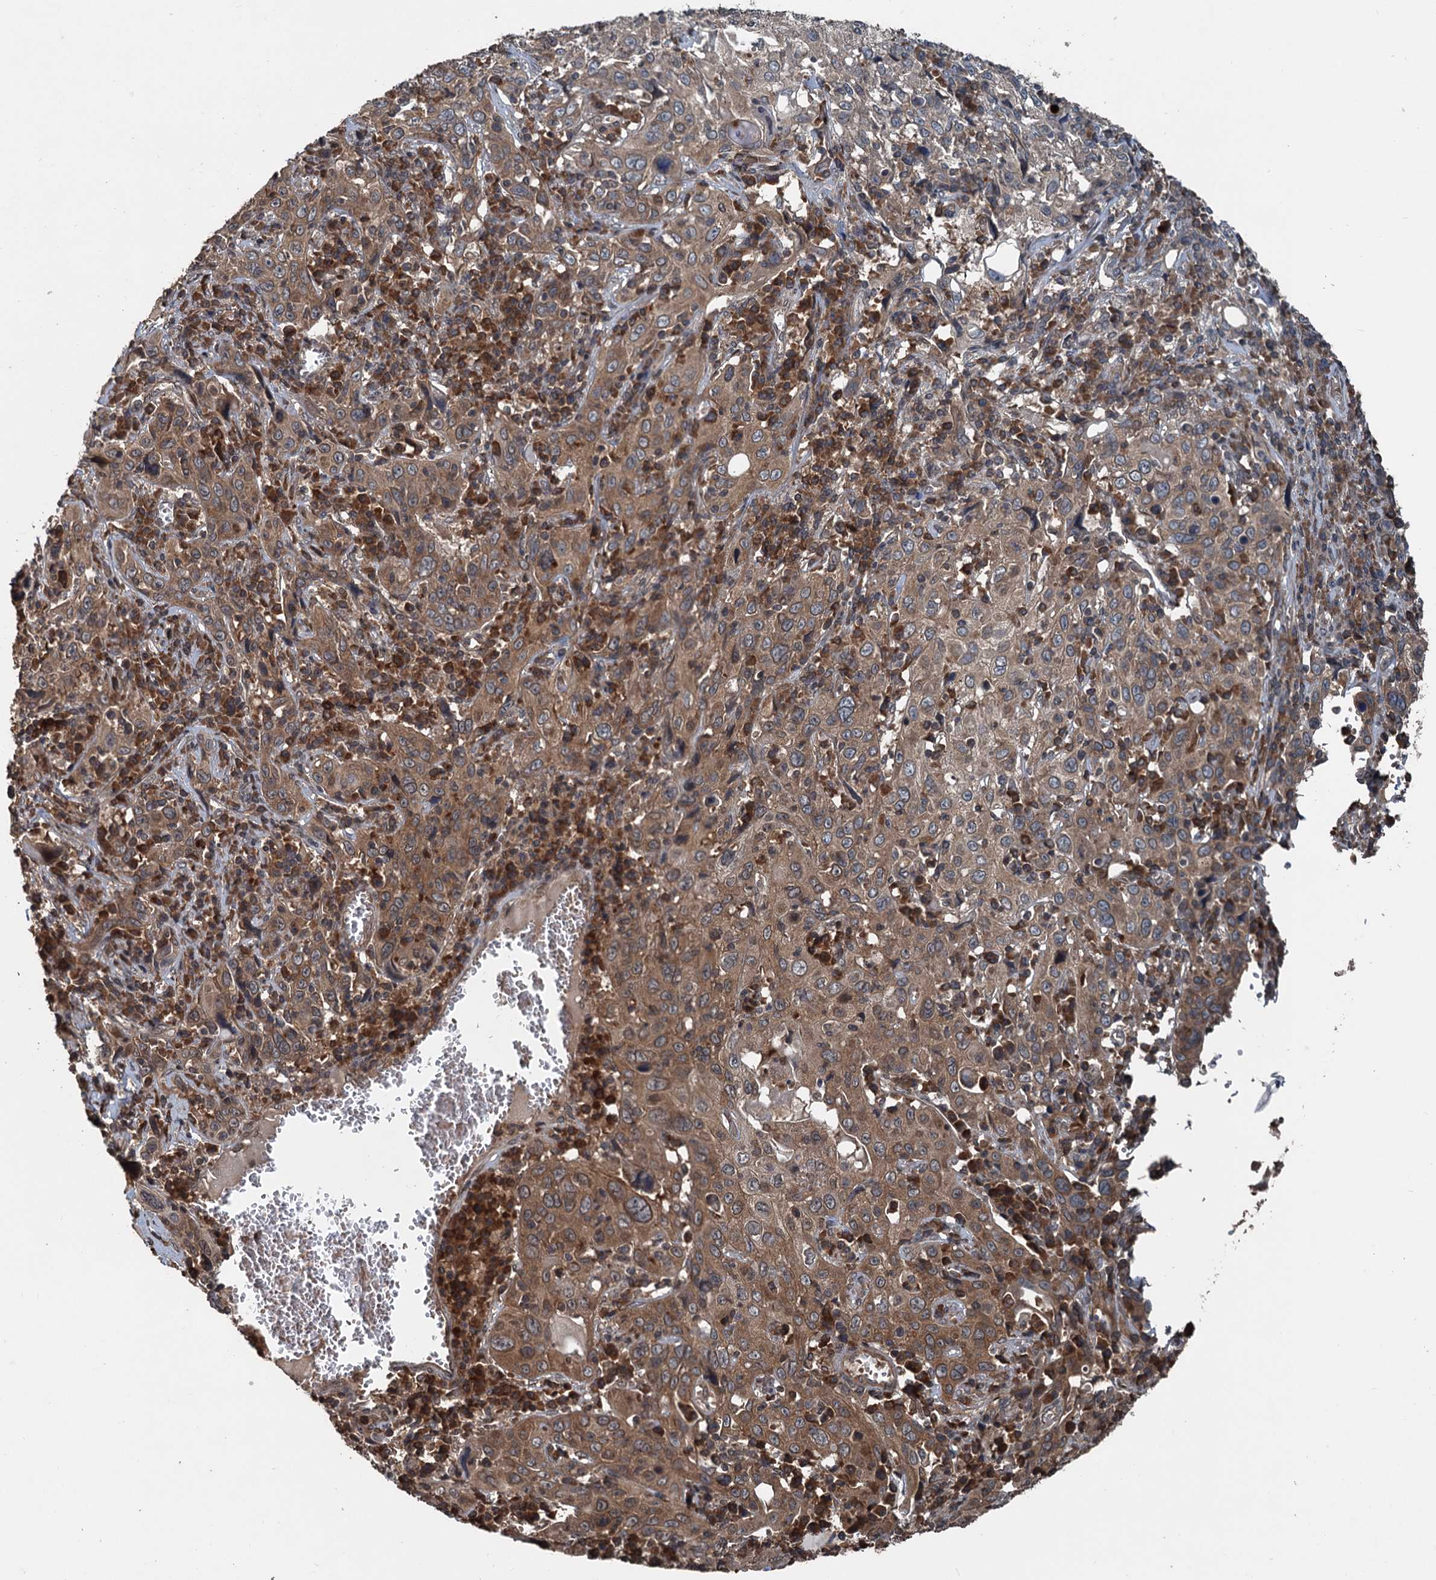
{"staining": {"intensity": "moderate", "quantity": ">75%", "location": "cytoplasmic/membranous"}, "tissue": "cervical cancer", "cell_type": "Tumor cells", "image_type": "cancer", "snomed": [{"axis": "morphology", "description": "Squamous cell carcinoma, NOS"}, {"axis": "topography", "description": "Cervix"}], "caption": "The image shows staining of cervical cancer, revealing moderate cytoplasmic/membranous protein staining (brown color) within tumor cells. (brown staining indicates protein expression, while blue staining denotes nuclei).", "gene": "N4BP2L2", "patient": {"sex": "female", "age": 46}}